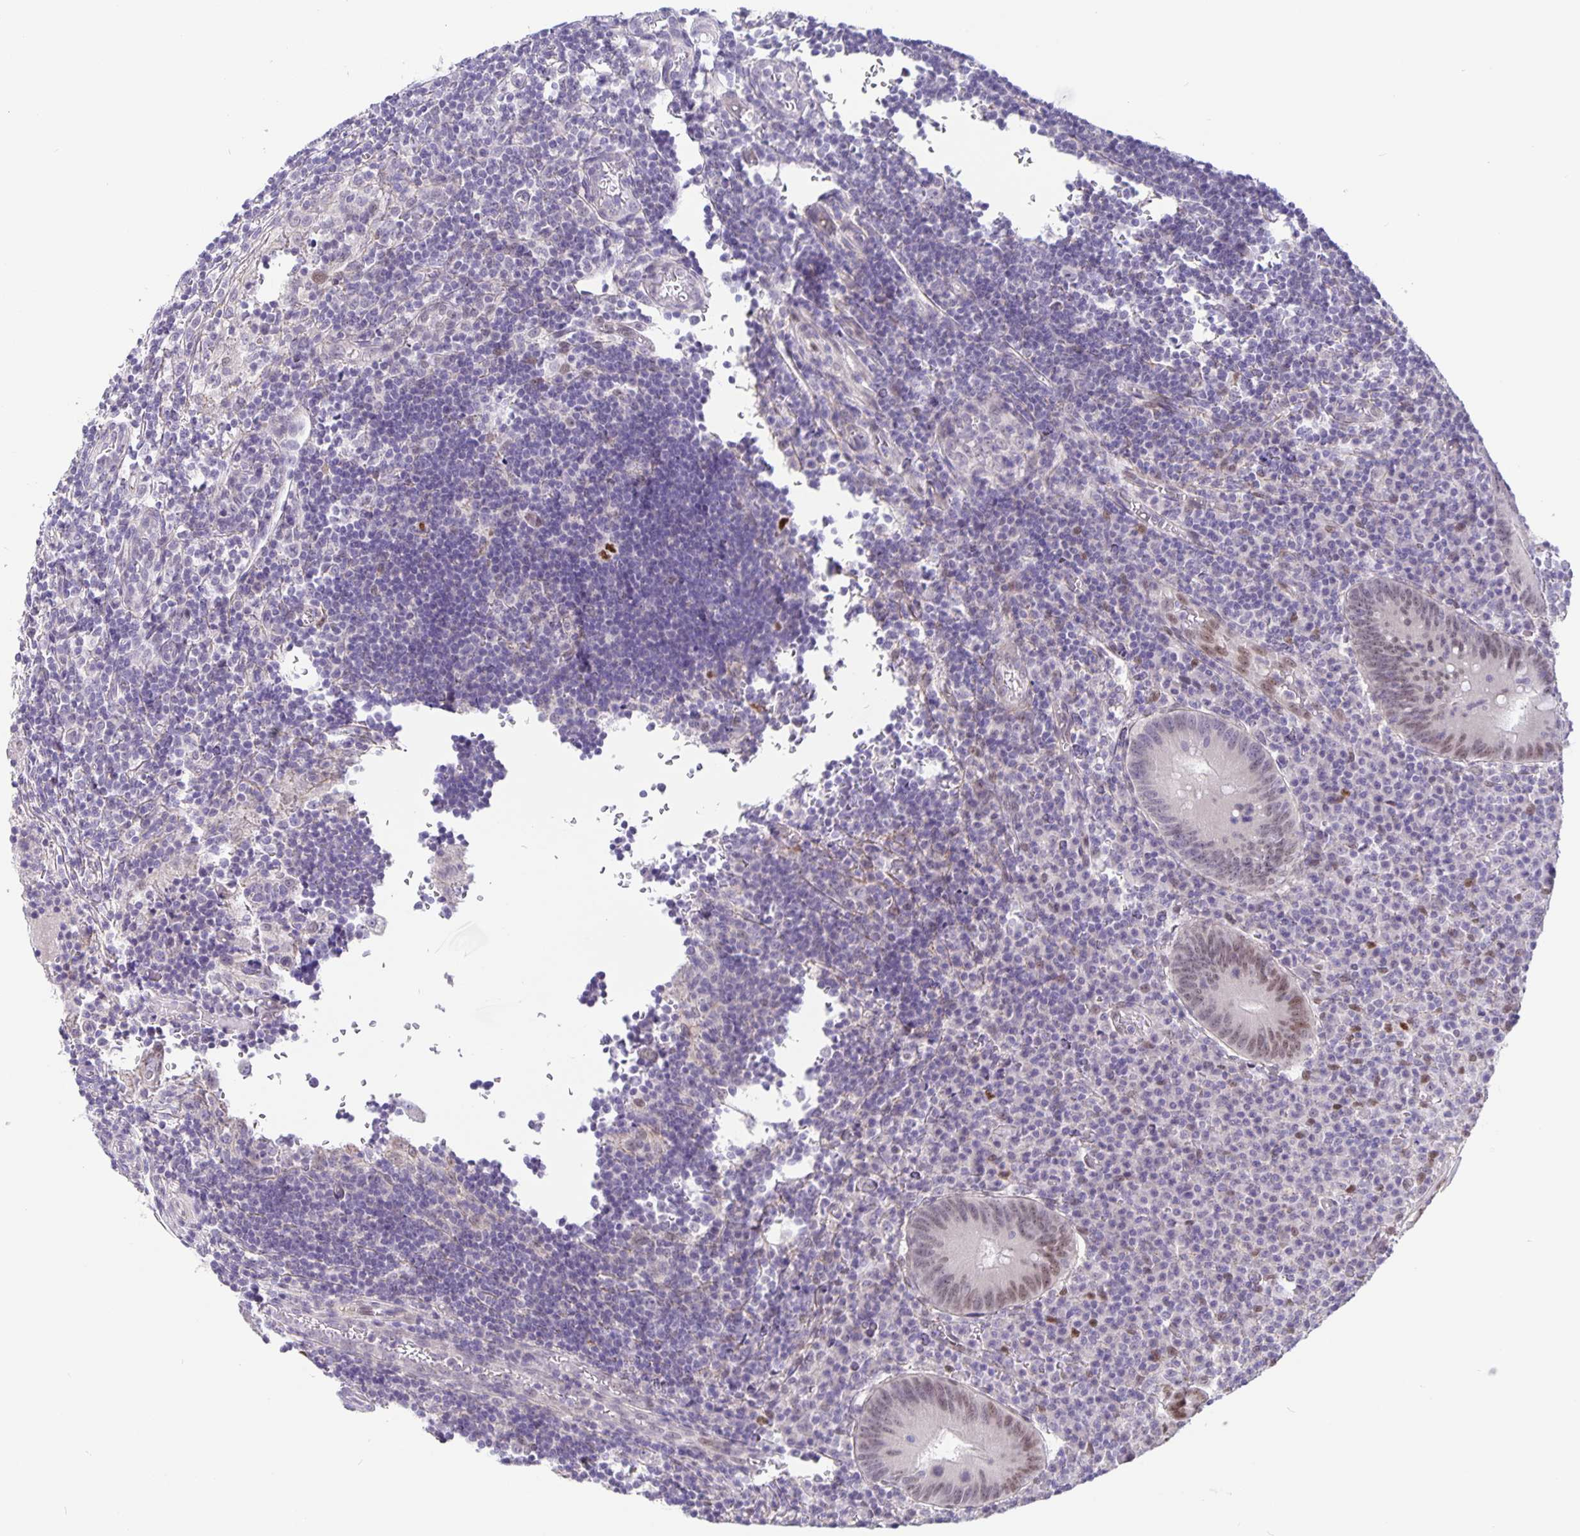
{"staining": {"intensity": "weak", "quantity": "25%-75%", "location": "nuclear"}, "tissue": "appendix", "cell_type": "Glandular cells", "image_type": "normal", "snomed": [{"axis": "morphology", "description": "Normal tissue, NOS"}, {"axis": "topography", "description": "Appendix"}], "caption": "Protein positivity by IHC exhibits weak nuclear expression in about 25%-75% of glandular cells in benign appendix. The staining was performed using DAB (3,3'-diaminobenzidine), with brown indicating positive protein expression. Nuclei are stained blue with hematoxylin.", "gene": "FOSL2", "patient": {"sex": "male", "age": 18}}